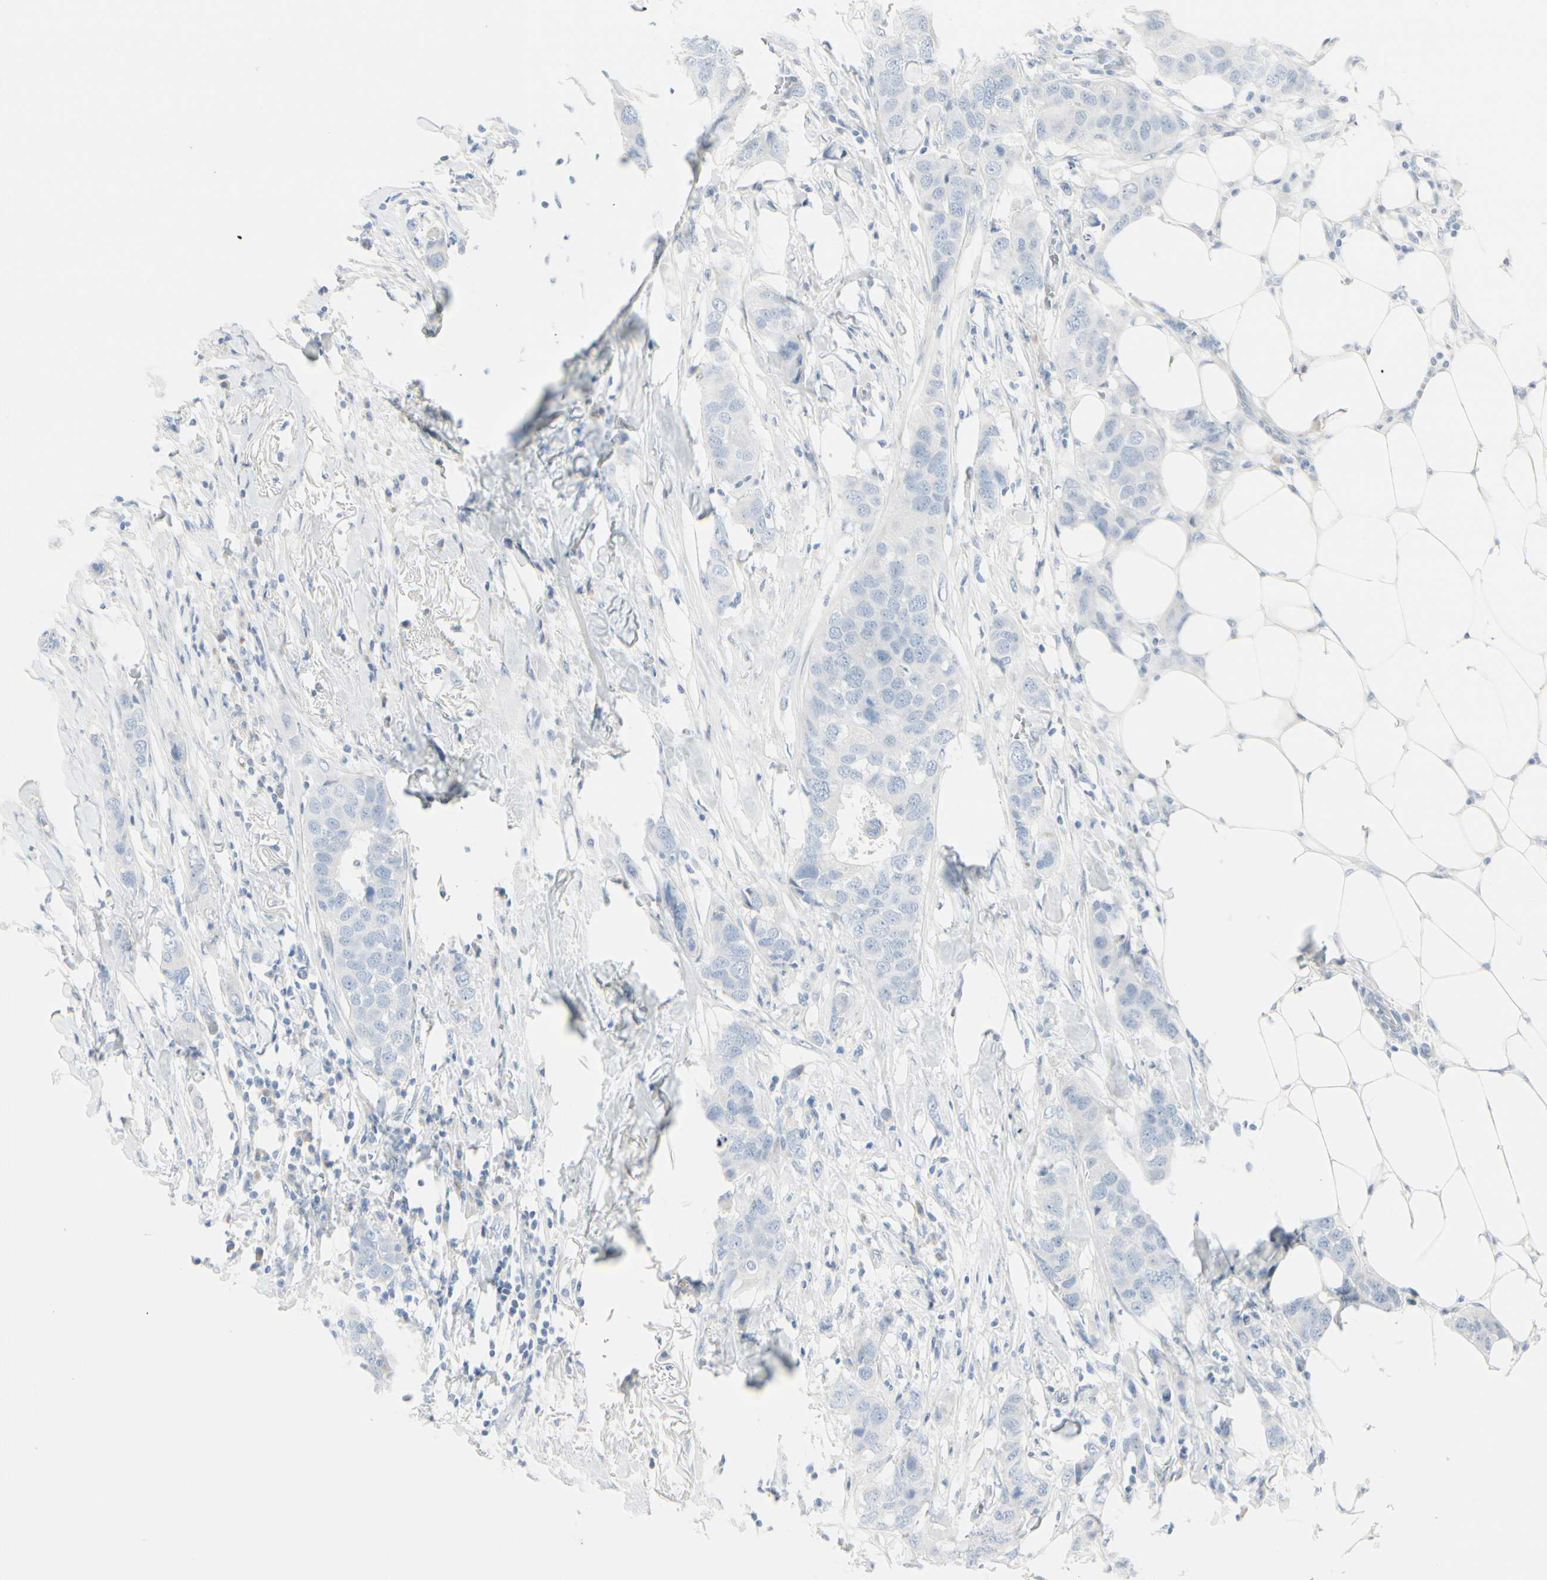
{"staining": {"intensity": "negative", "quantity": "none", "location": "none"}, "tissue": "breast cancer", "cell_type": "Tumor cells", "image_type": "cancer", "snomed": [{"axis": "morphology", "description": "Duct carcinoma"}, {"axis": "topography", "description": "Breast"}], "caption": "A high-resolution image shows immunohistochemistry staining of breast intraductal carcinoma, which shows no significant staining in tumor cells. Brightfield microscopy of IHC stained with DAB (brown) and hematoxylin (blue), captured at high magnification.", "gene": "CDHR5", "patient": {"sex": "female", "age": 50}}